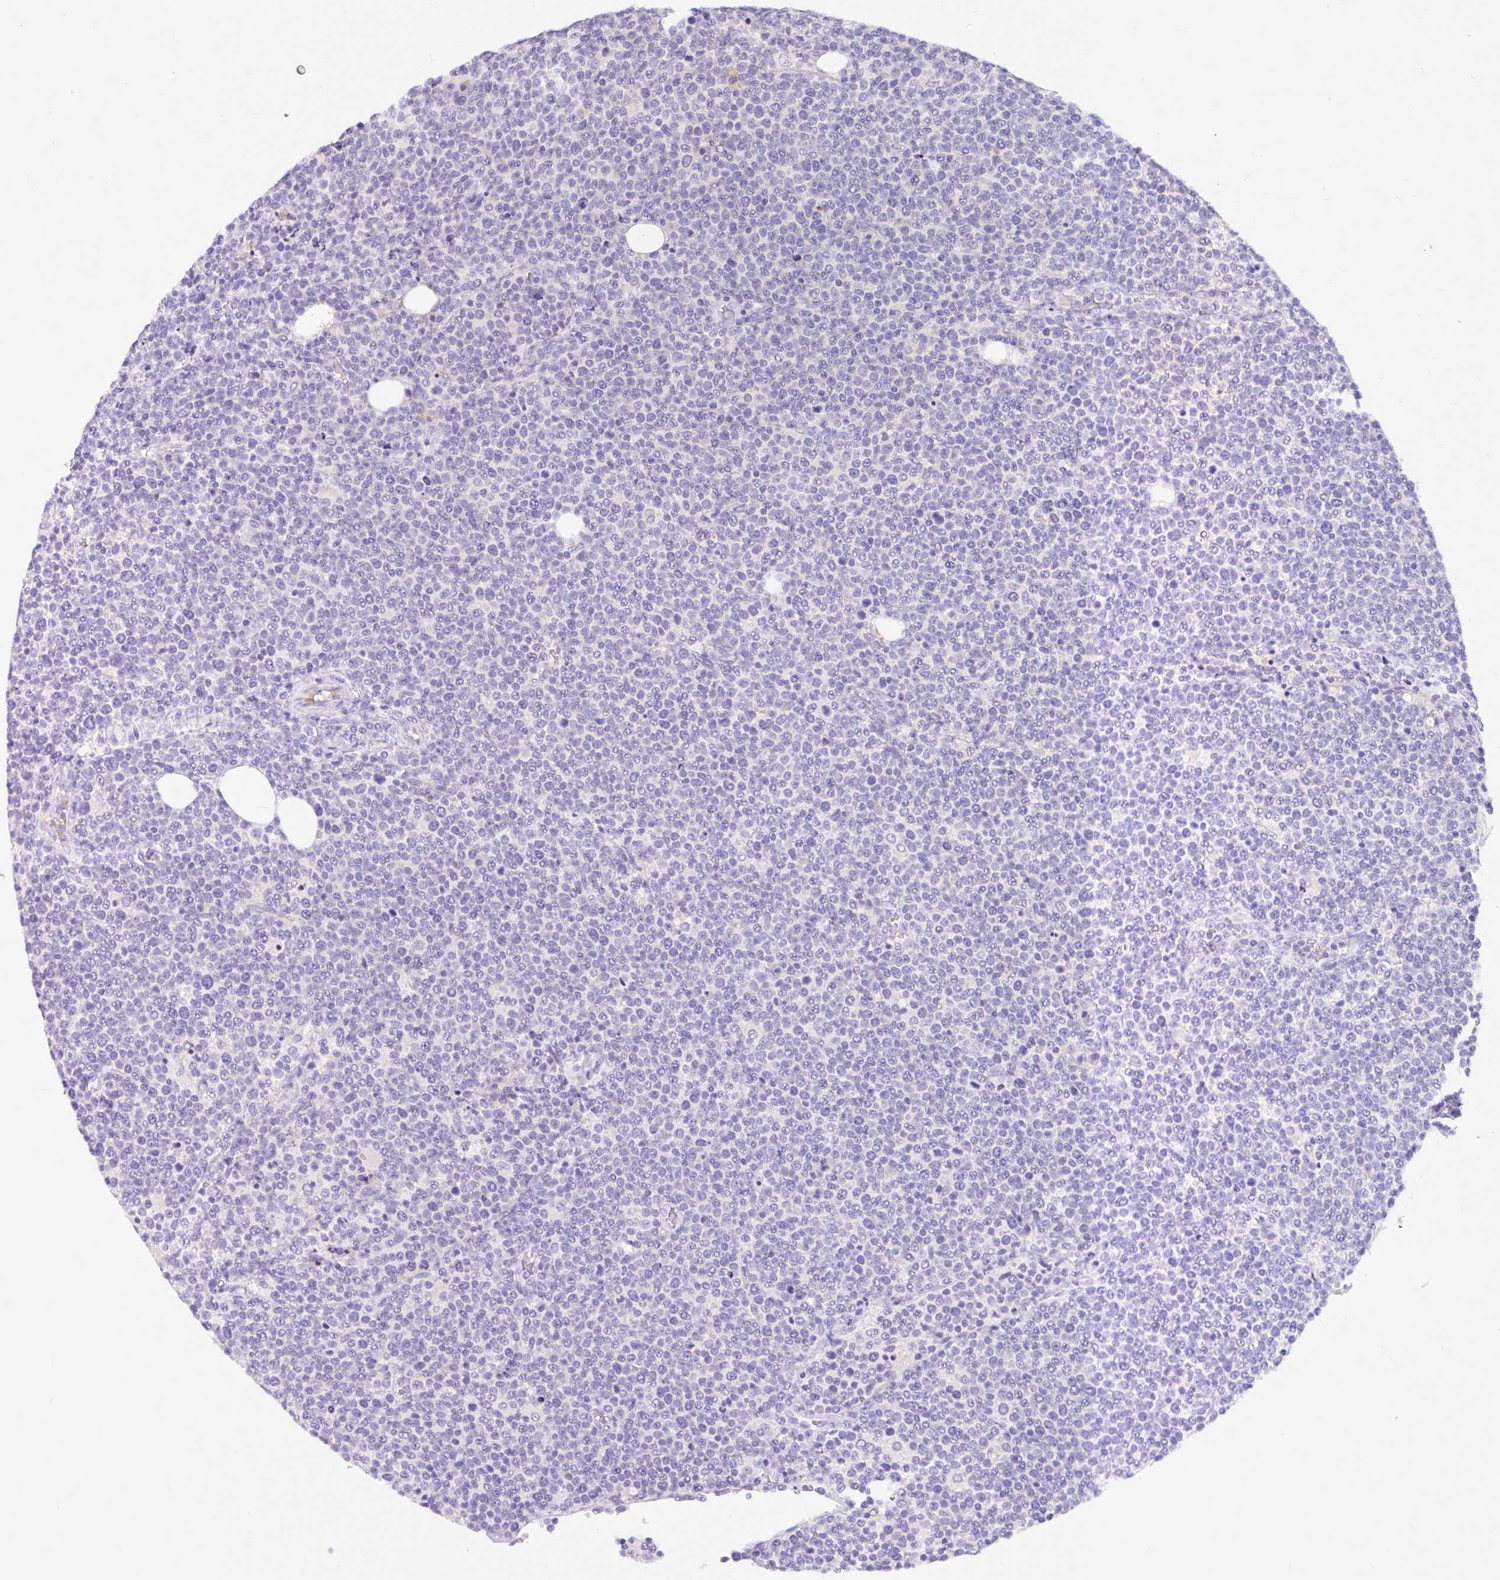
{"staining": {"intensity": "negative", "quantity": "none", "location": "none"}, "tissue": "lymphoma", "cell_type": "Tumor cells", "image_type": "cancer", "snomed": [{"axis": "morphology", "description": "Malignant lymphoma, non-Hodgkin's type, High grade"}, {"axis": "topography", "description": "Lymph node"}], "caption": "A histopathology image of human lymphoma is negative for staining in tumor cells. The staining was performed using DAB (3,3'-diaminobenzidine) to visualize the protein expression in brown, while the nuclei were stained in blue with hematoxylin (Magnification: 20x).", "gene": "MAP1LC3A", "patient": {"sex": "male", "age": 61}}